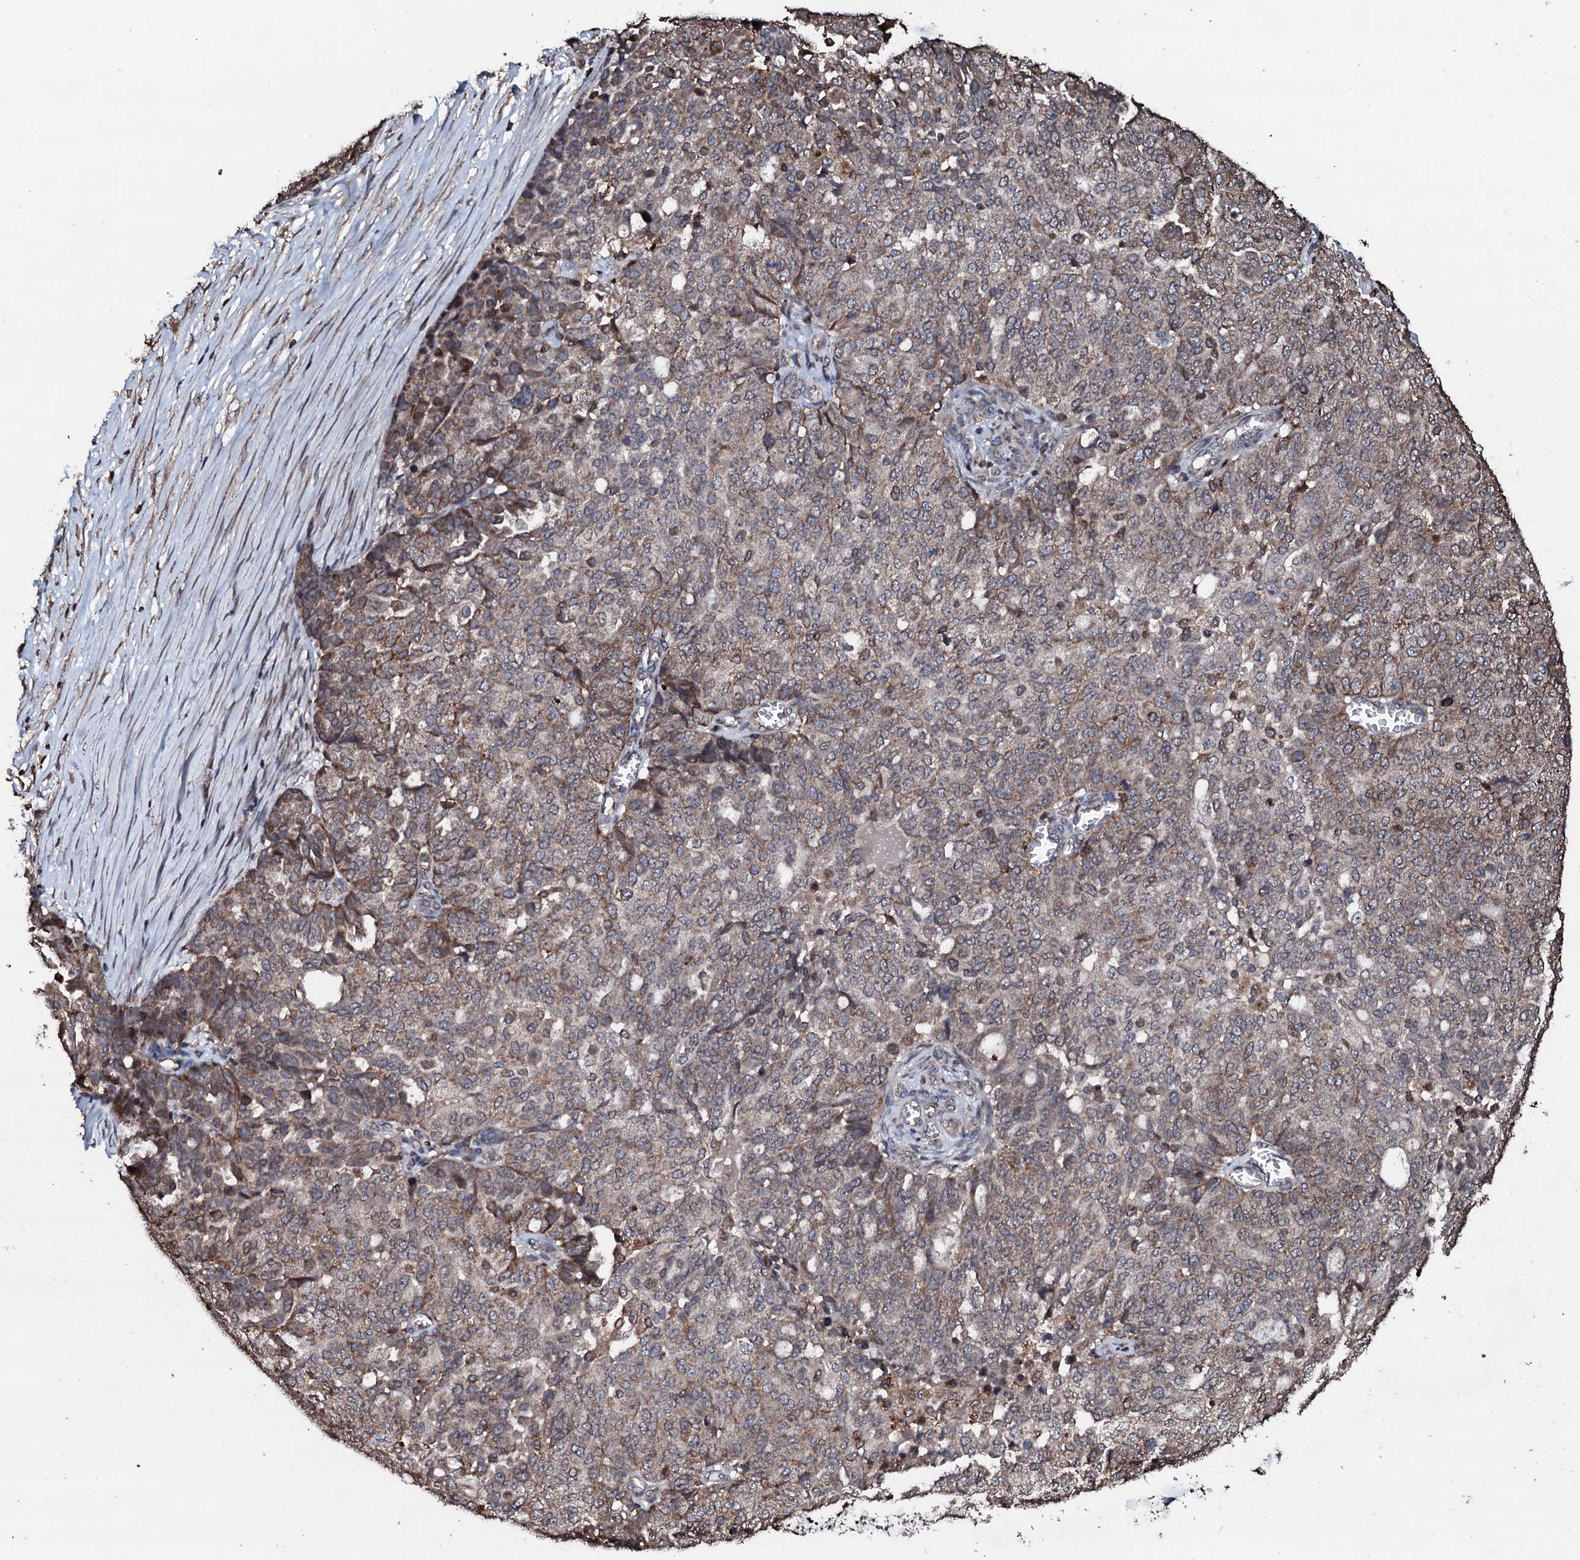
{"staining": {"intensity": "moderate", "quantity": ">75%", "location": "cytoplasmic/membranous"}, "tissue": "ovarian cancer", "cell_type": "Tumor cells", "image_type": "cancer", "snomed": [{"axis": "morphology", "description": "Cystadenocarcinoma, serous, NOS"}, {"axis": "topography", "description": "Soft tissue"}, {"axis": "topography", "description": "Ovary"}], "caption": "Immunohistochemistry image of ovarian cancer stained for a protein (brown), which shows medium levels of moderate cytoplasmic/membranous positivity in about >75% of tumor cells.", "gene": "SDHAF2", "patient": {"sex": "female", "age": 57}}